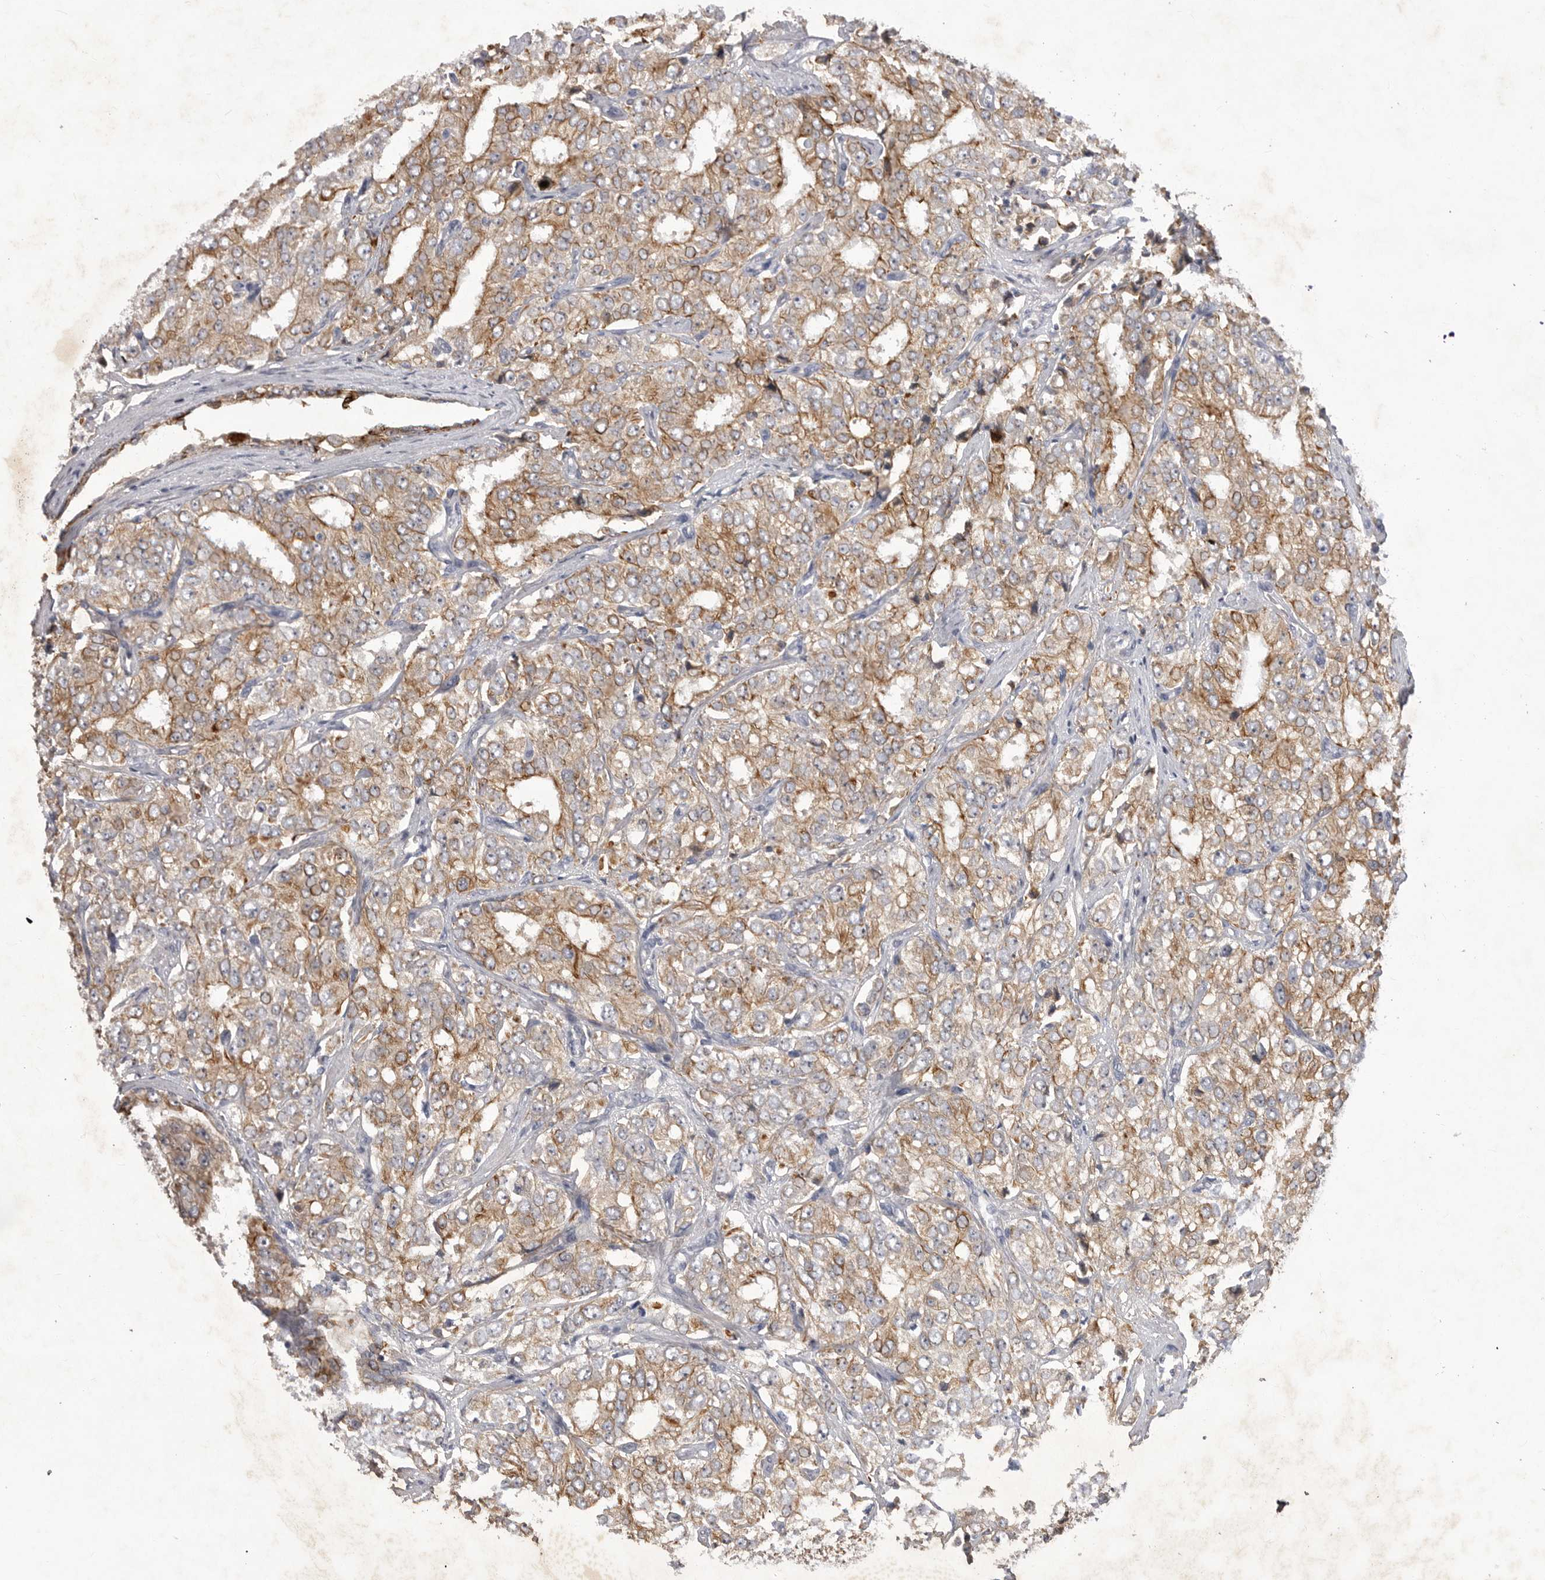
{"staining": {"intensity": "moderate", "quantity": "25%-75%", "location": "cytoplasmic/membranous"}, "tissue": "prostate cancer", "cell_type": "Tumor cells", "image_type": "cancer", "snomed": [{"axis": "morphology", "description": "Adenocarcinoma, High grade"}, {"axis": "topography", "description": "Prostate"}], "caption": "The histopathology image shows a brown stain indicating the presence of a protein in the cytoplasmic/membranous of tumor cells in prostate cancer (high-grade adenocarcinoma). The protein is stained brown, and the nuclei are stained in blue (DAB IHC with brightfield microscopy, high magnification).", "gene": "DHDDS", "patient": {"sex": "male", "age": 58}}